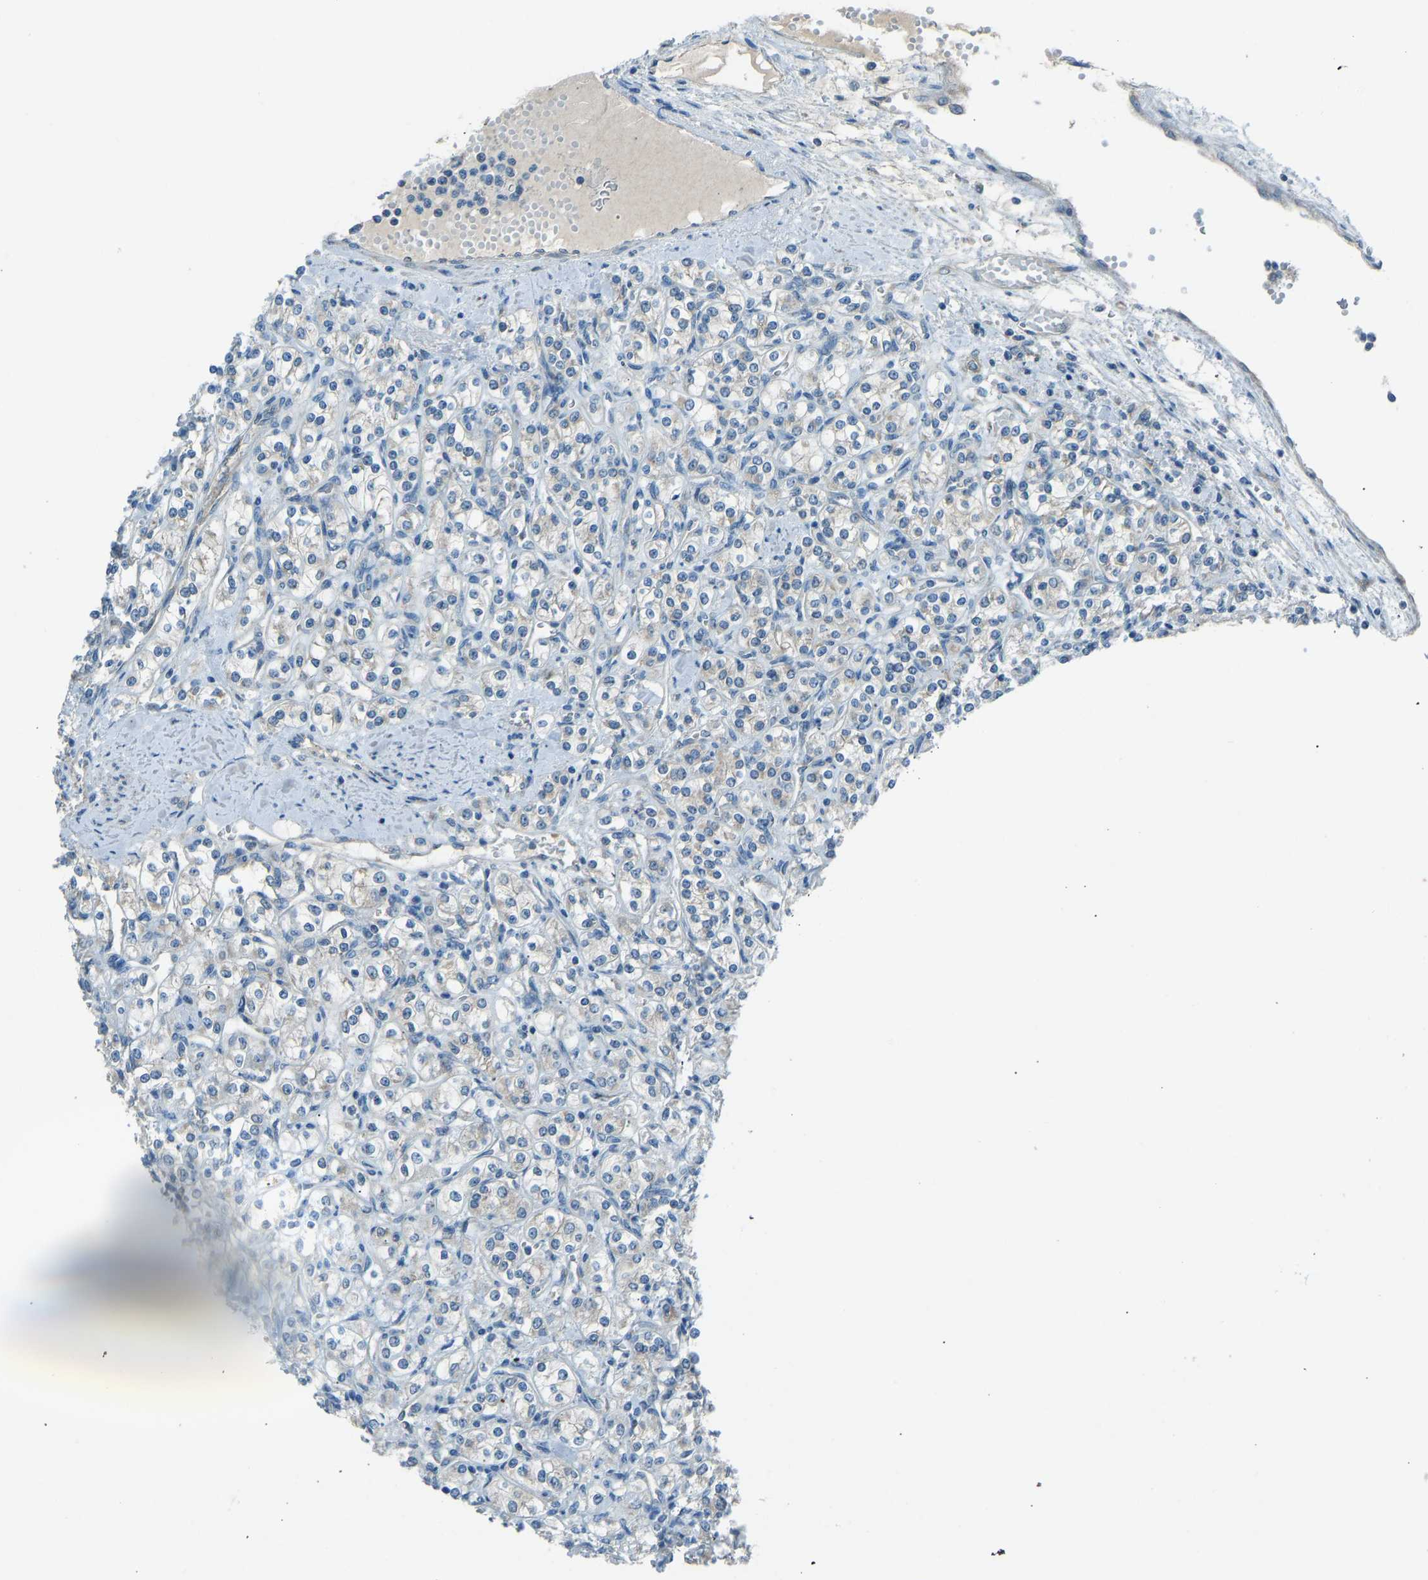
{"staining": {"intensity": "negative", "quantity": "none", "location": "none"}, "tissue": "renal cancer", "cell_type": "Tumor cells", "image_type": "cancer", "snomed": [{"axis": "morphology", "description": "Adenocarcinoma, NOS"}, {"axis": "topography", "description": "Kidney"}], "caption": "There is no significant staining in tumor cells of renal cancer.", "gene": "STAU2", "patient": {"sex": "male", "age": 77}}